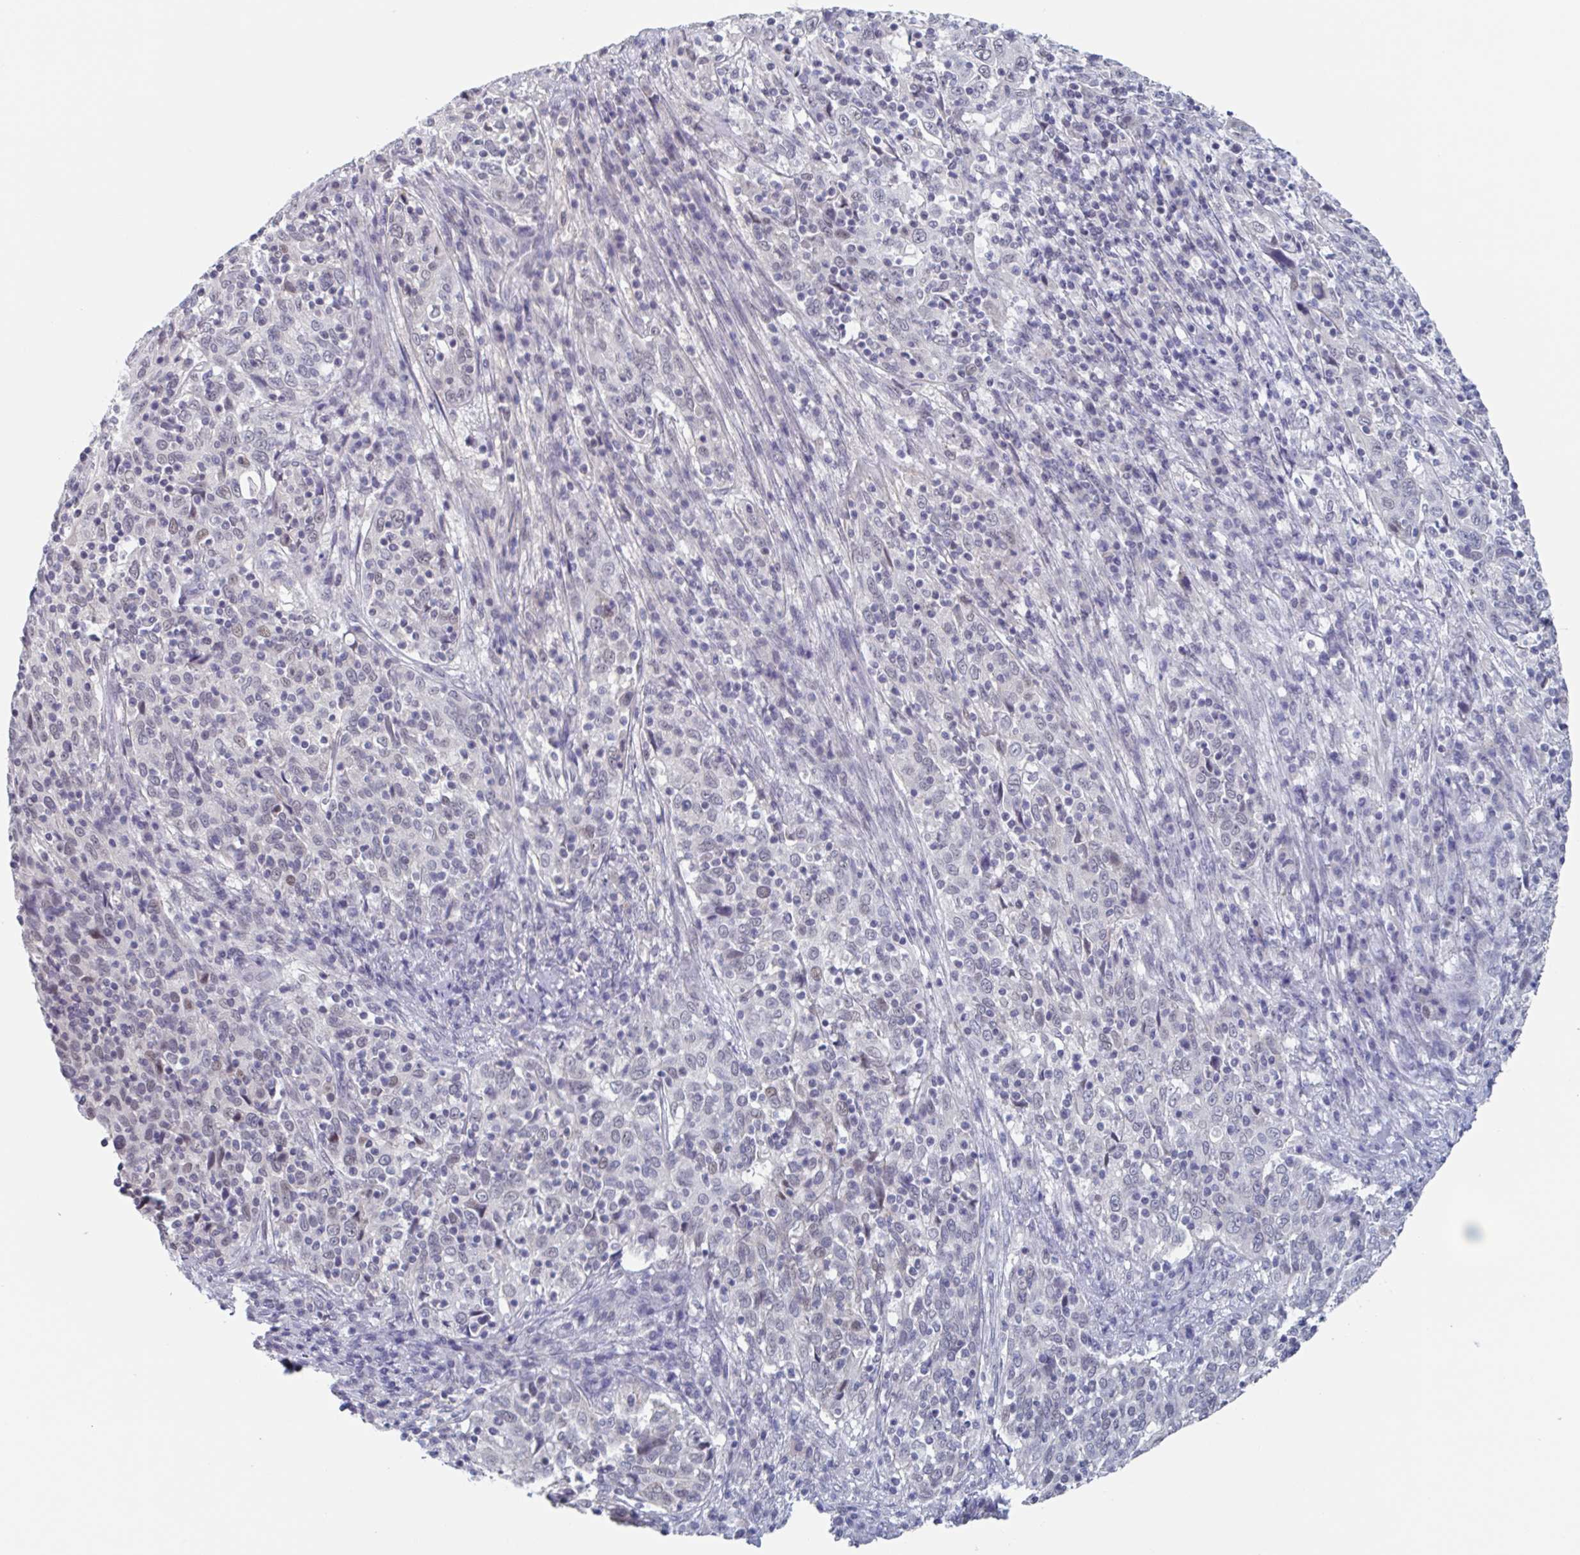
{"staining": {"intensity": "weak", "quantity": "<25%", "location": "nuclear"}, "tissue": "cervical cancer", "cell_type": "Tumor cells", "image_type": "cancer", "snomed": [{"axis": "morphology", "description": "Squamous cell carcinoma, NOS"}, {"axis": "topography", "description": "Cervix"}], "caption": "Immunohistochemistry image of neoplastic tissue: cervical cancer (squamous cell carcinoma) stained with DAB shows no significant protein staining in tumor cells. Brightfield microscopy of immunohistochemistry stained with DAB (brown) and hematoxylin (blue), captured at high magnification.", "gene": "KDM4D", "patient": {"sex": "female", "age": 46}}